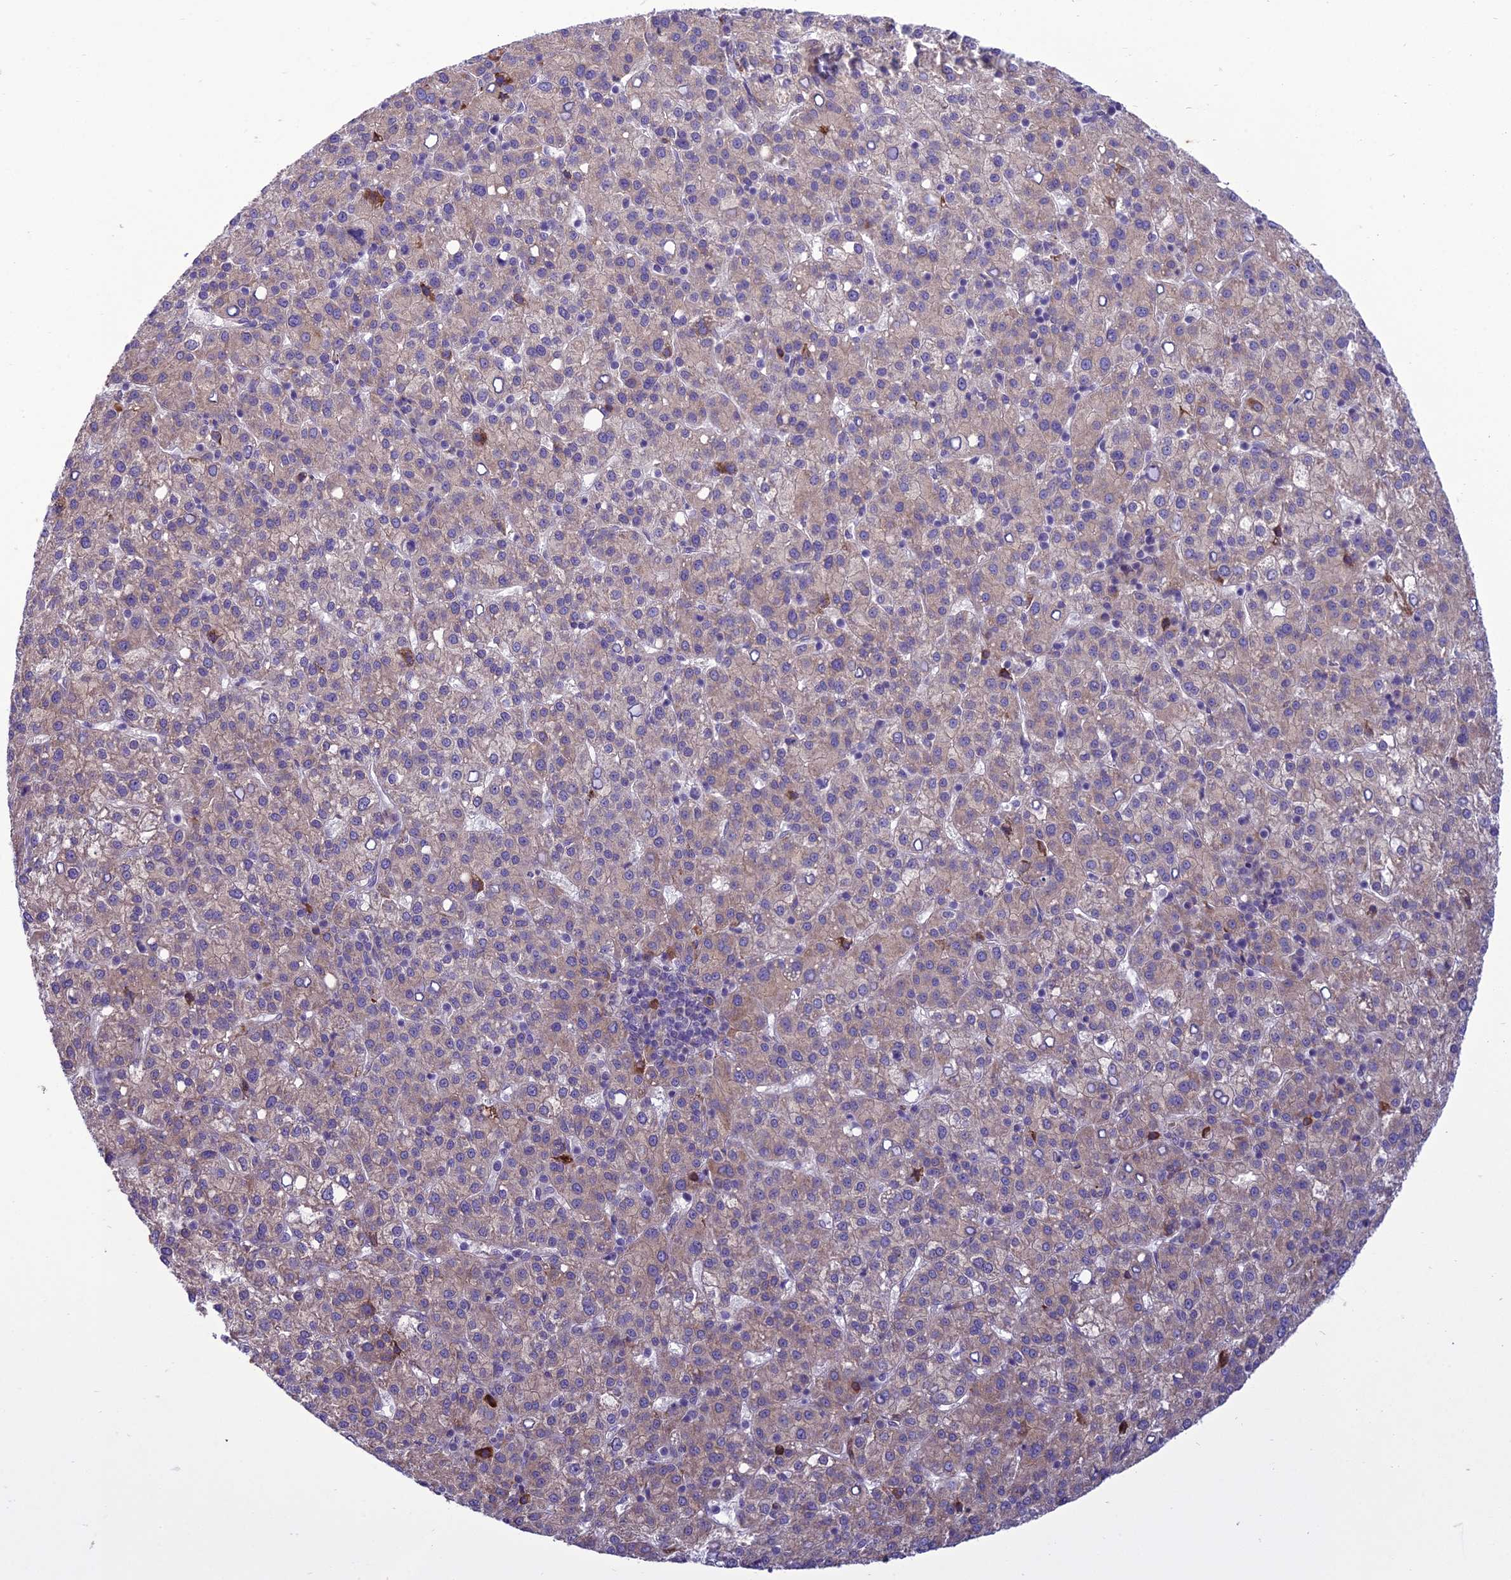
{"staining": {"intensity": "moderate", "quantity": ">75%", "location": "cytoplasmic/membranous"}, "tissue": "liver cancer", "cell_type": "Tumor cells", "image_type": "cancer", "snomed": [{"axis": "morphology", "description": "Carcinoma, Hepatocellular, NOS"}, {"axis": "topography", "description": "Liver"}], "caption": "An IHC histopathology image of tumor tissue is shown. Protein staining in brown shows moderate cytoplasmic/membranous positivity in hepatocellular carcinoma (liver) within tumor cells. (IHC, brightfield microscopy, high magnification).", "gene": "NEURL2", "patient": {"sex": "female", "age": 58}}